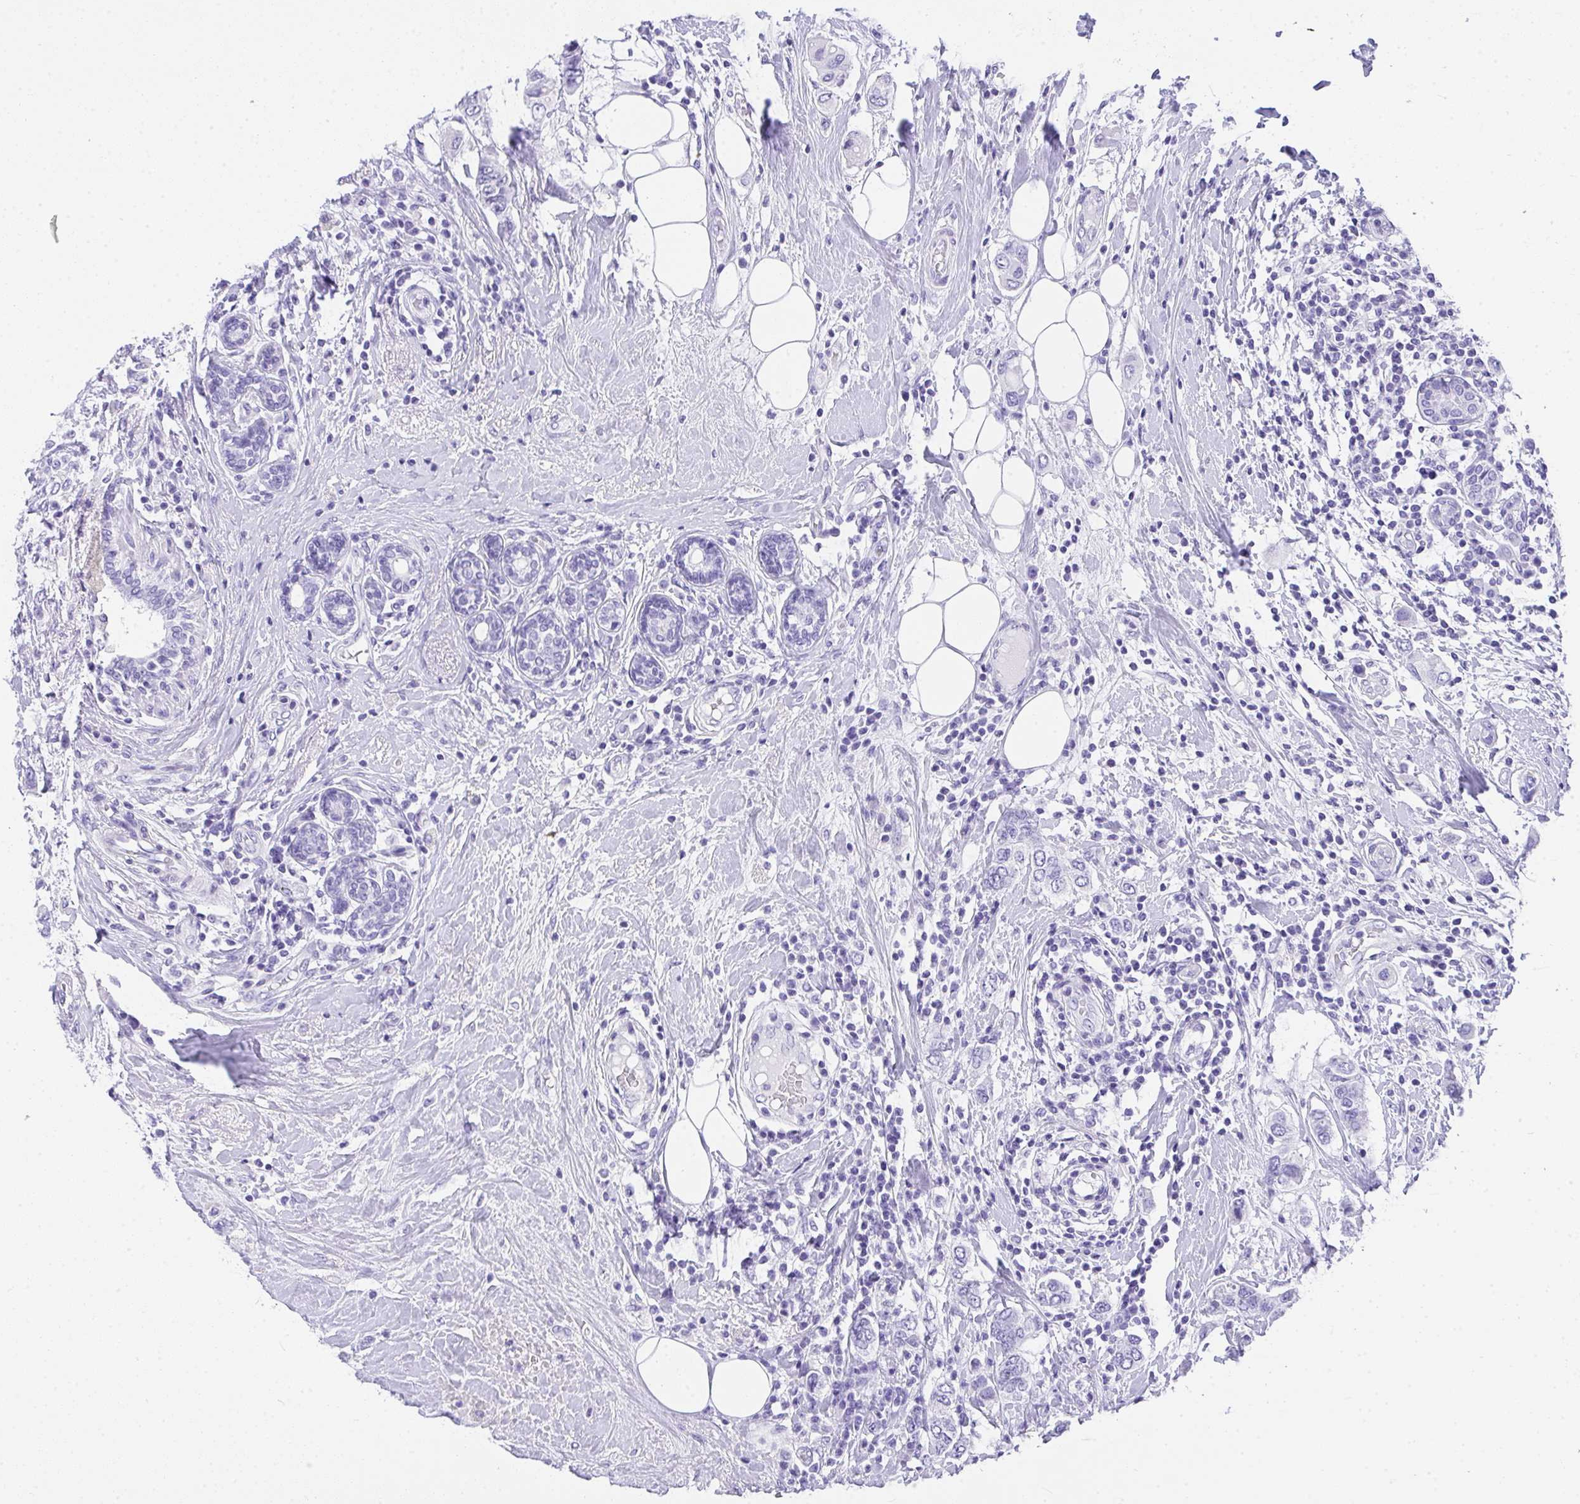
{"staining": {"intensity": "negative", "quantity": "none", "location": "none"}, "tissue": "breast cancer", "cell_type": "Tumor cells", "image_type": "cancer", "snomed": [{"axis": "morphology", "description": "Lobular carcinoma"}, {"axis": "topography", "description": "Breast"}], "caption": "Human breast lobular carcinoma stained for a protein using IHC displays no positivity in tumor cells.", "gene": "AVIL", "patient": {"sex": "female", "age": 51}}